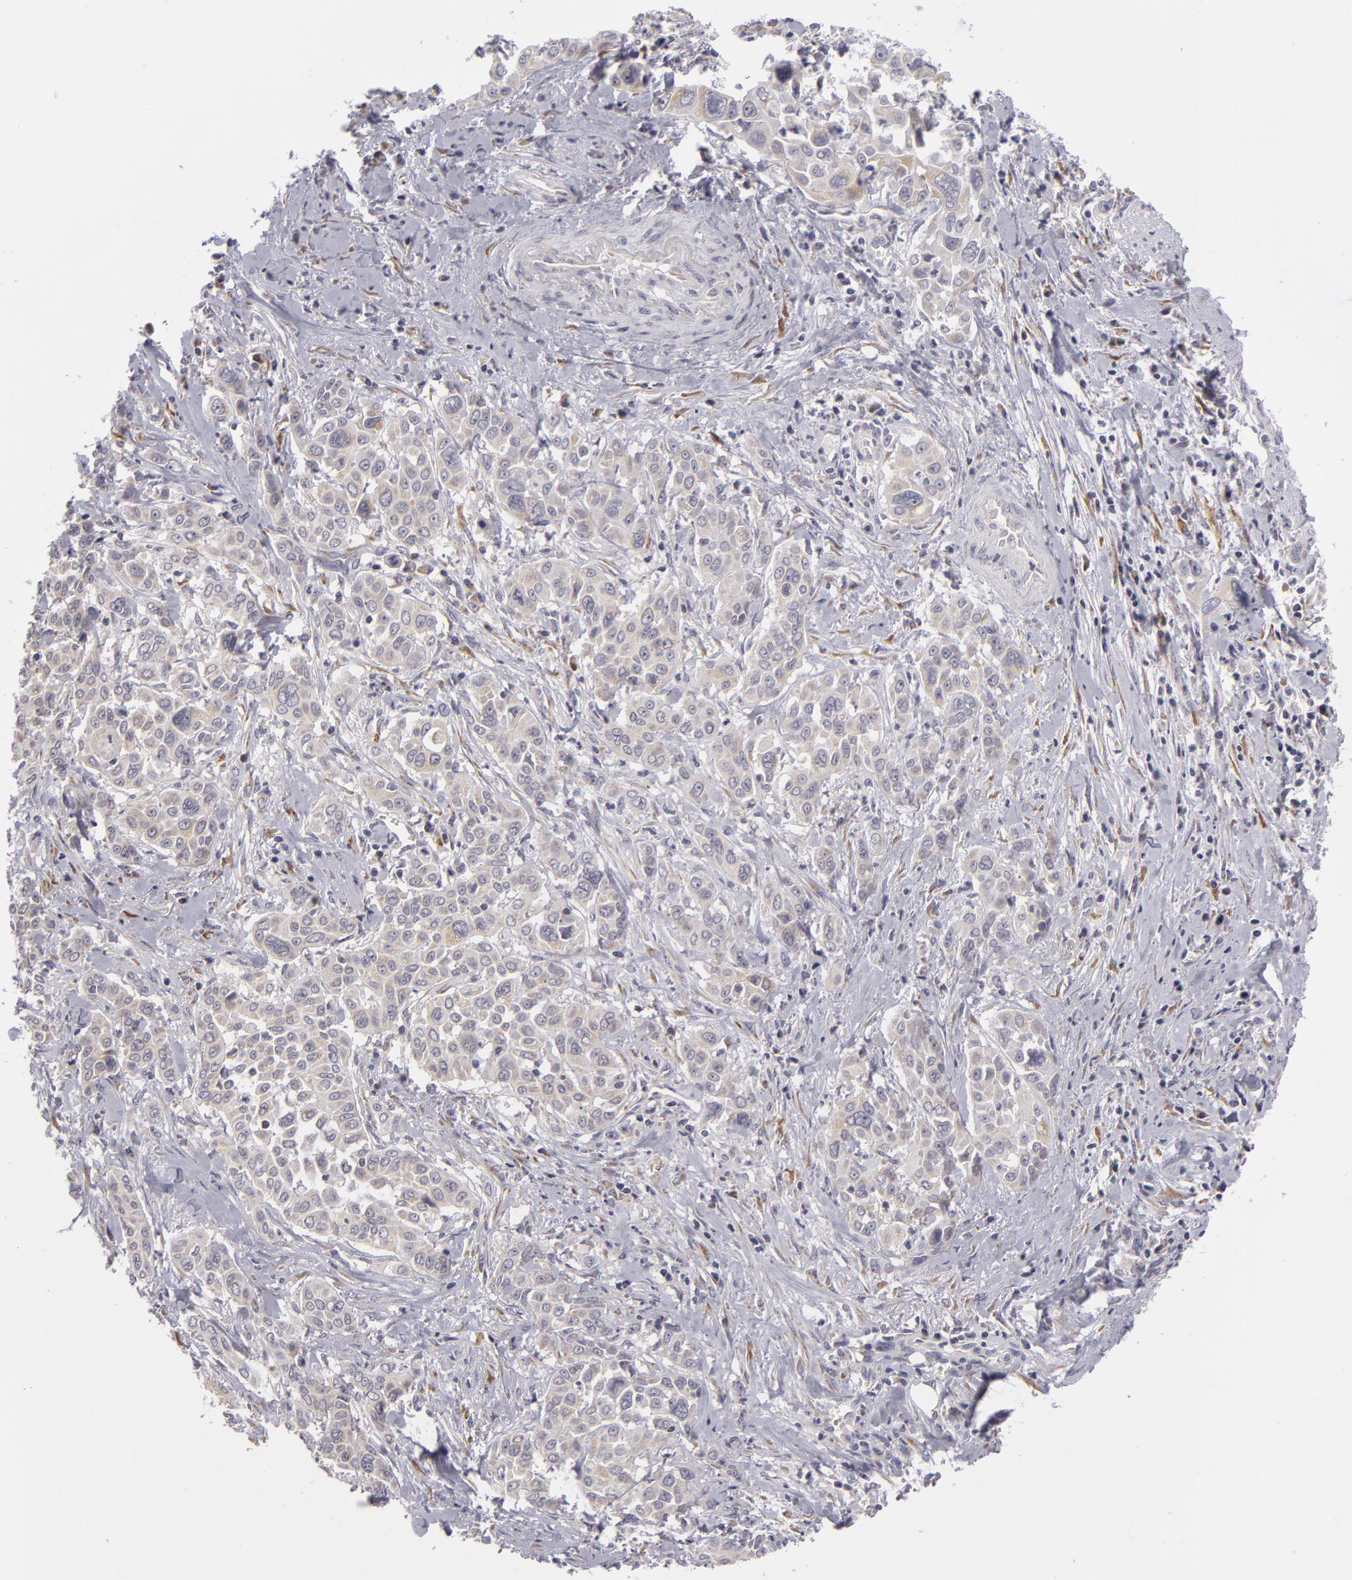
{"staining": {"intensity": "weak", "quantity": "25%-75%", "location": "cytoplasmic/membranous"}, "tissue": "pancreatic cancer", "cell_type": "Tumor cells", "image_type": "cancer", "snomed": [{"axis": "morphology", "description": "Adenocarcinoma, NOS"}, {"axis": "topography", "description": "Pancreas"}], "caption": "IHC of human pancreatic cancer (adenocarcinoma) displays low levels of weak cytoplasmic/membranous staining in about 25%-75% of tumor cells.", "gene": "ATP2B3", "patient": {"sex": "female", "age": 52}}